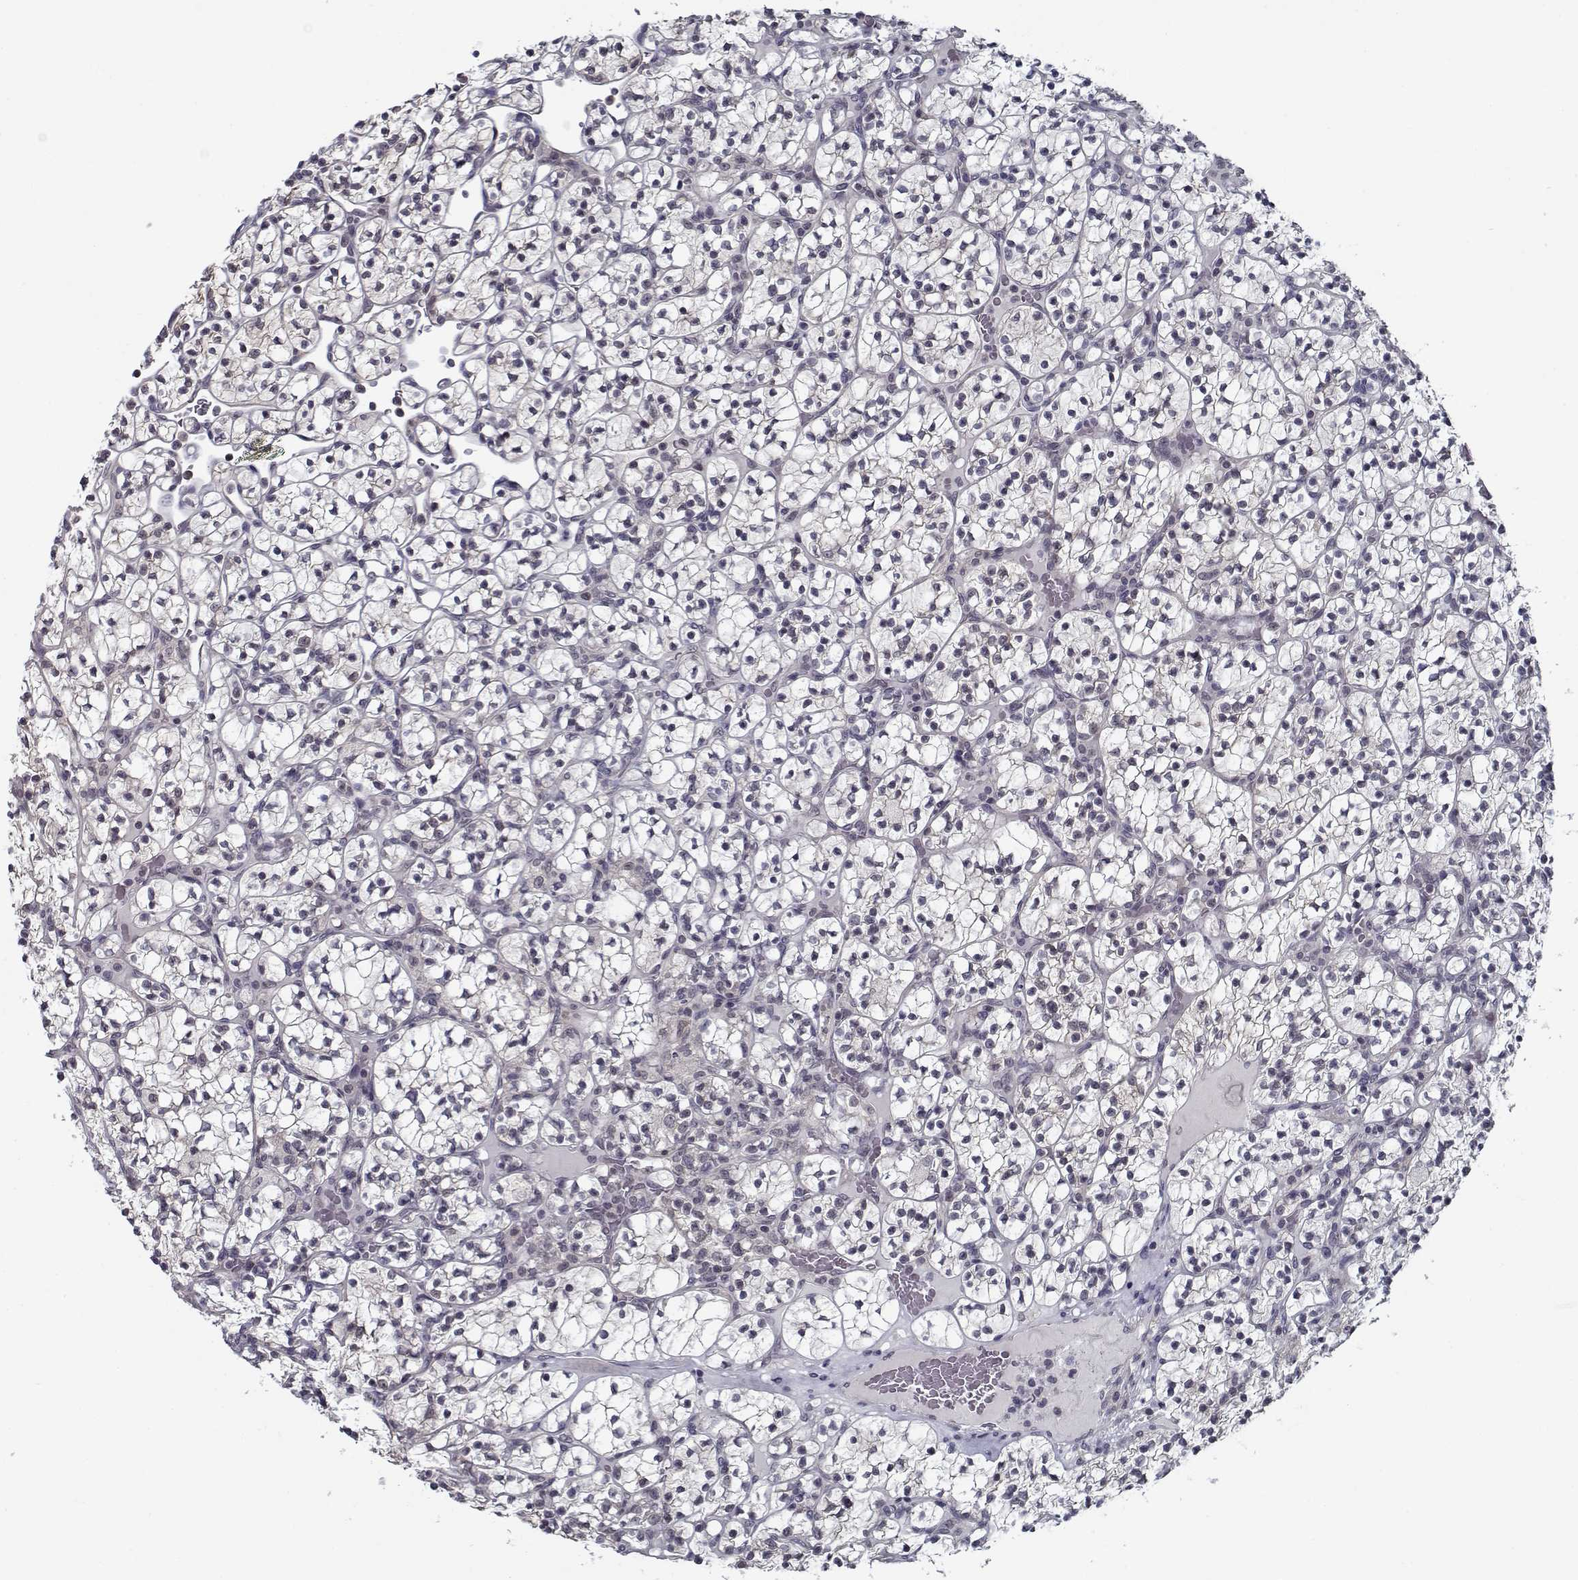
{"staining": {"intensity": "negative", "quantity": "none", "location": "none"}, "tissue": "renal cancer", "cell_type": "Tumor cells", "image_type": "cancer", "snomed": [{"axis": "morphology", "description": "Adenocarcinoma, NOS"}, {"axis": "topography", "description": "Kidney"}], "caption": "DAB (3,3'-diaminobenzidine) immunohistochemical staining of human renal cancer exhibits no significant positivity in tumor cells.", "gene": "TESPA1", "patient": {"sex": "female", "age": 89}}